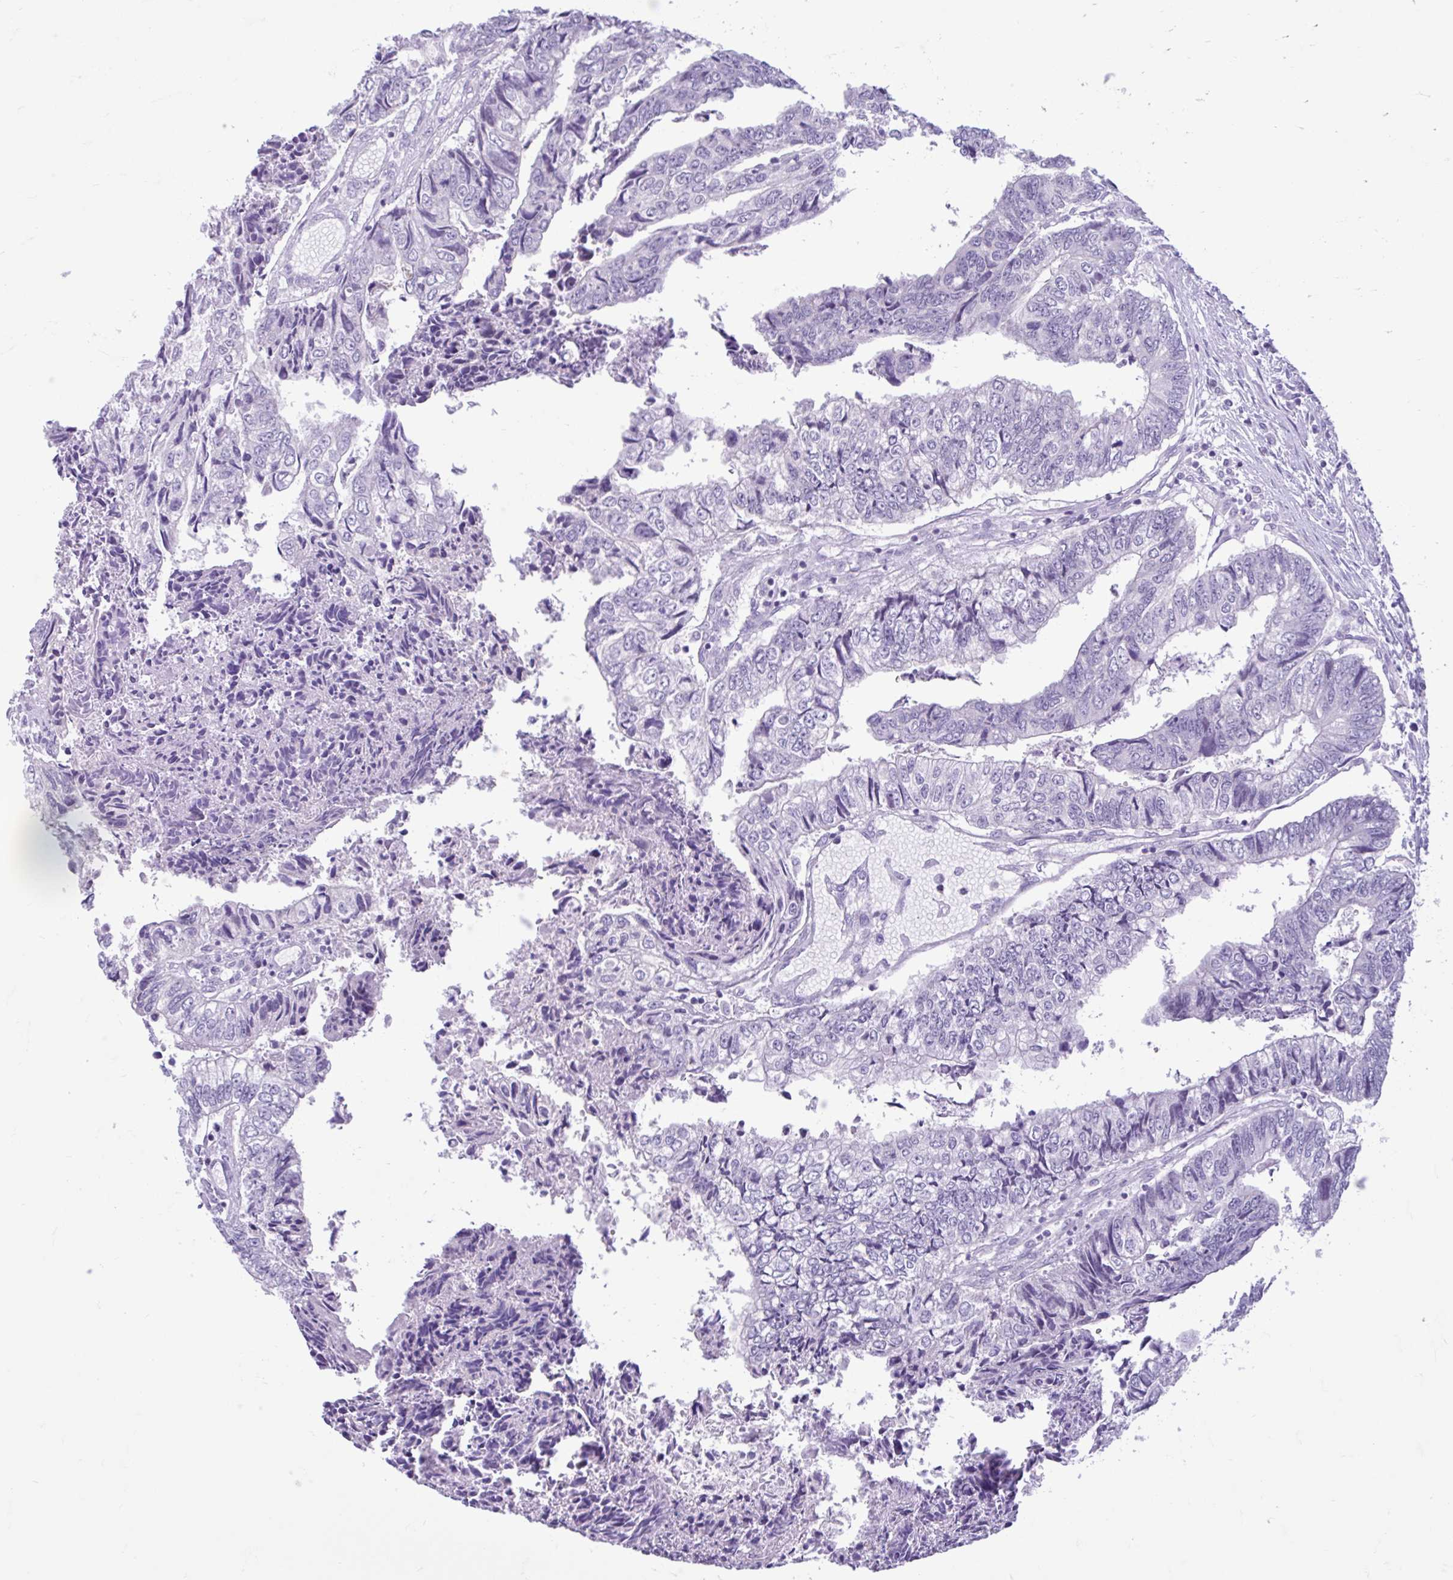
{"staining": {"intensity": "negative", "quantity": "none", "location": "none"}, "tissue": "colorectal cancer", "cell_type": "Tumor cells", "image_type": "cancer", "snomed": [{"axis": "morphology", "description": "Adenocarcinoma, NOS"}, {"axis": "topography", "description": "Colon"}], "caption": "High power microscopy histopathology image of an immunohistochemistry photomicrograph of colorectal cancer, revealing no significant expression in tumor cells. The staining was performed using DAB (3,3'-diaminobenzidine) to visualize the protein expression in brown, while the nuclei were stained in blue with hematoxylin (Magnification: 20x).", "gene": "FAM153A", "patient": {"sex": "male", "age": 86}}